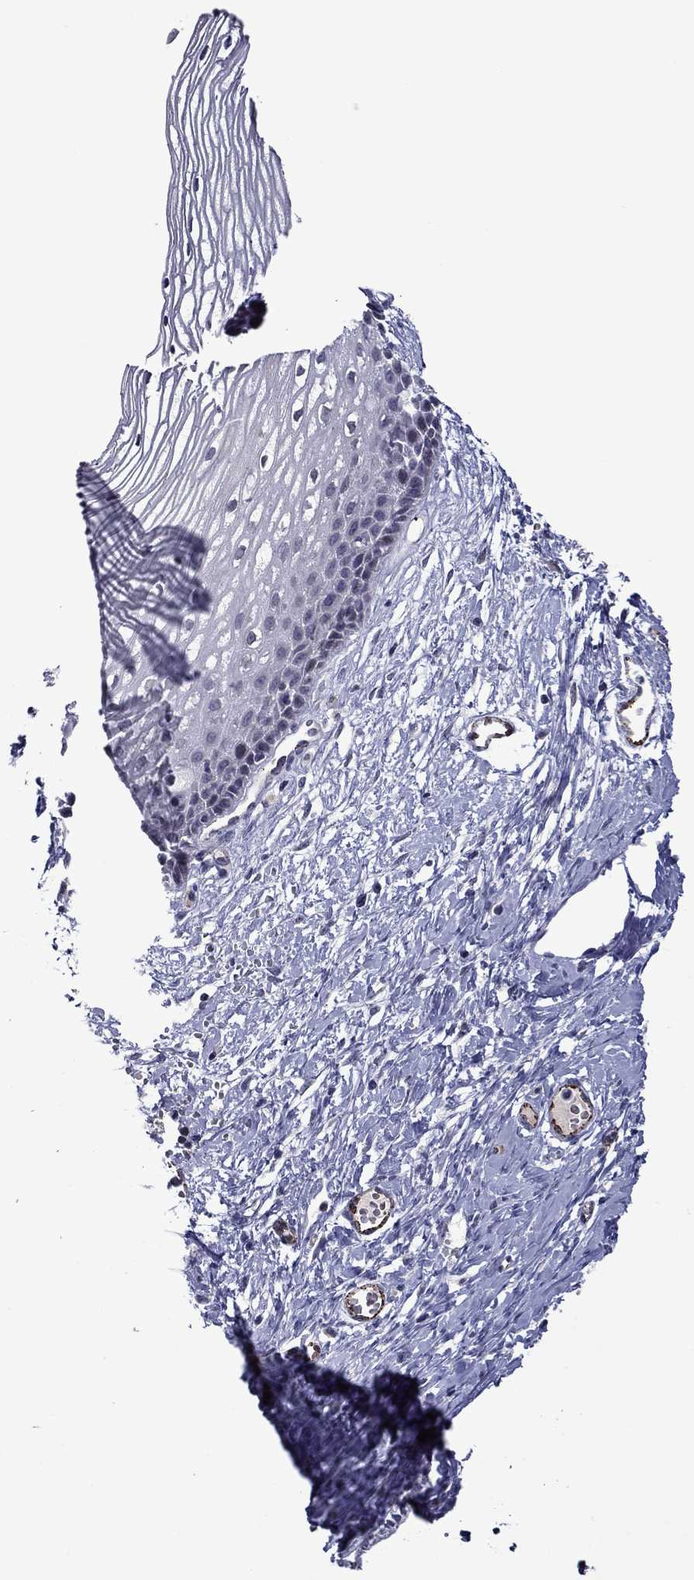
{"staining": {"intensity": "negative", "quantity": "none", "location": "none"}, "tissue": "cervix", "cell_type": "Squamous epithelial cells", "image_type": "normal", "snomed": [{"axis": "morphology", "description": "Normal tissue, NOS"}, {"axis": "topography", "description": "Cervix"}], "caption": "There is no significant expression in squamous epithelial cells of cervix. (Immunohistochemistry (ihc), brightfield microscopy, high magnification).", "gene": "SLITRK1", "patient": {"sex": "female", "age": 40}}